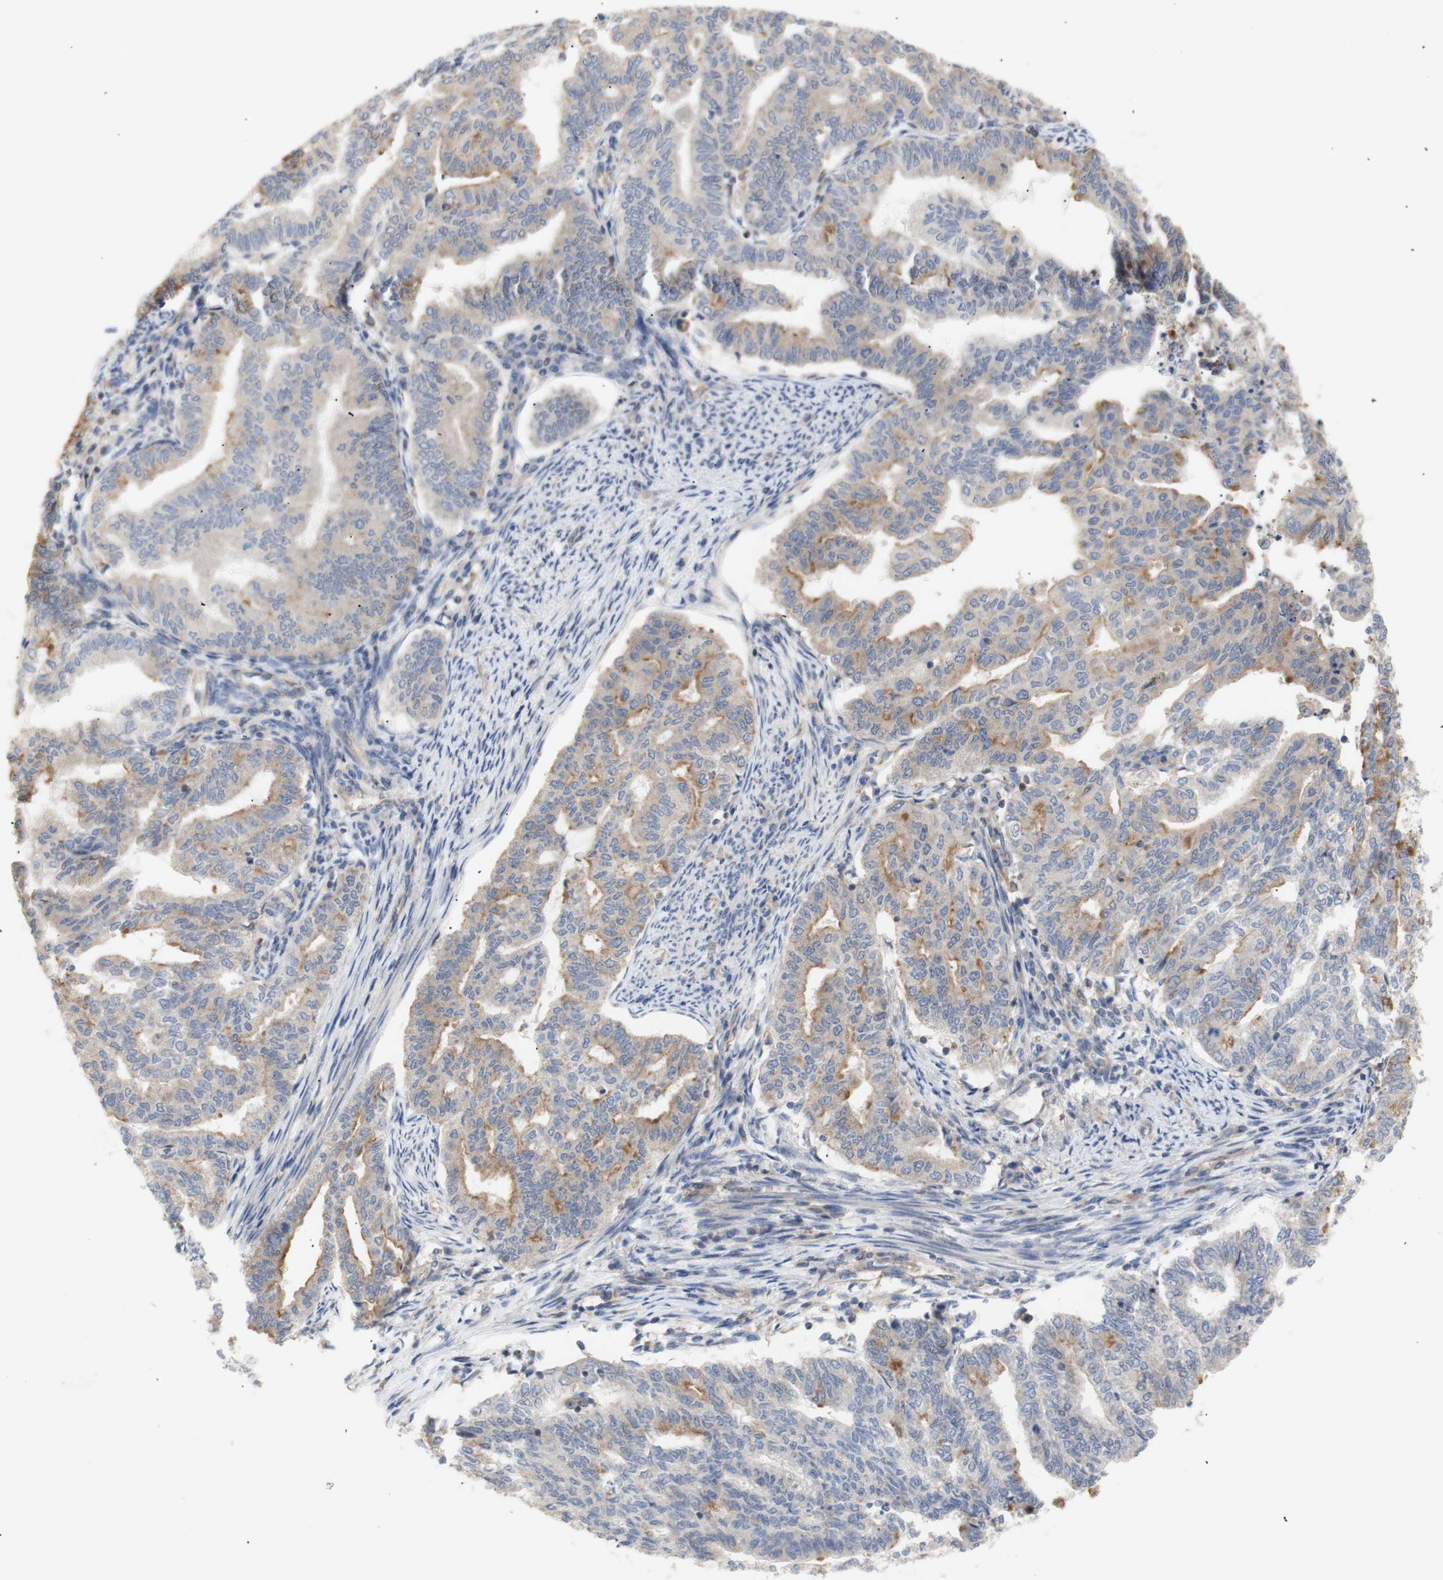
{"staining": {"intensity": "weak", "quantity": ">75%", "location": "cytoplasmic/membranous"}, "tissue": "endometrial cancer", "cell_type": "Tumor cells", "image_type": "cancer", "snomed": [{"axis": "morphology", "description": "Adenocarcinoma, NOS"}, {"axis": "topography", "description": "Endometrium"}], "caption": "Immunohistochemical staining of human endometrial adenocarcinoma shows low levels of weak cytoplasmic/membranous expression in about >75% of tumor cells. The staining is performed using DAB (3,3'-diaminobenzidine) brown chromogen to label protein expression. The nuclei are counter-stained blue using hematoxylin.", "gene": "IKBKG", "patient": {"sex": "female", "age": 79}}